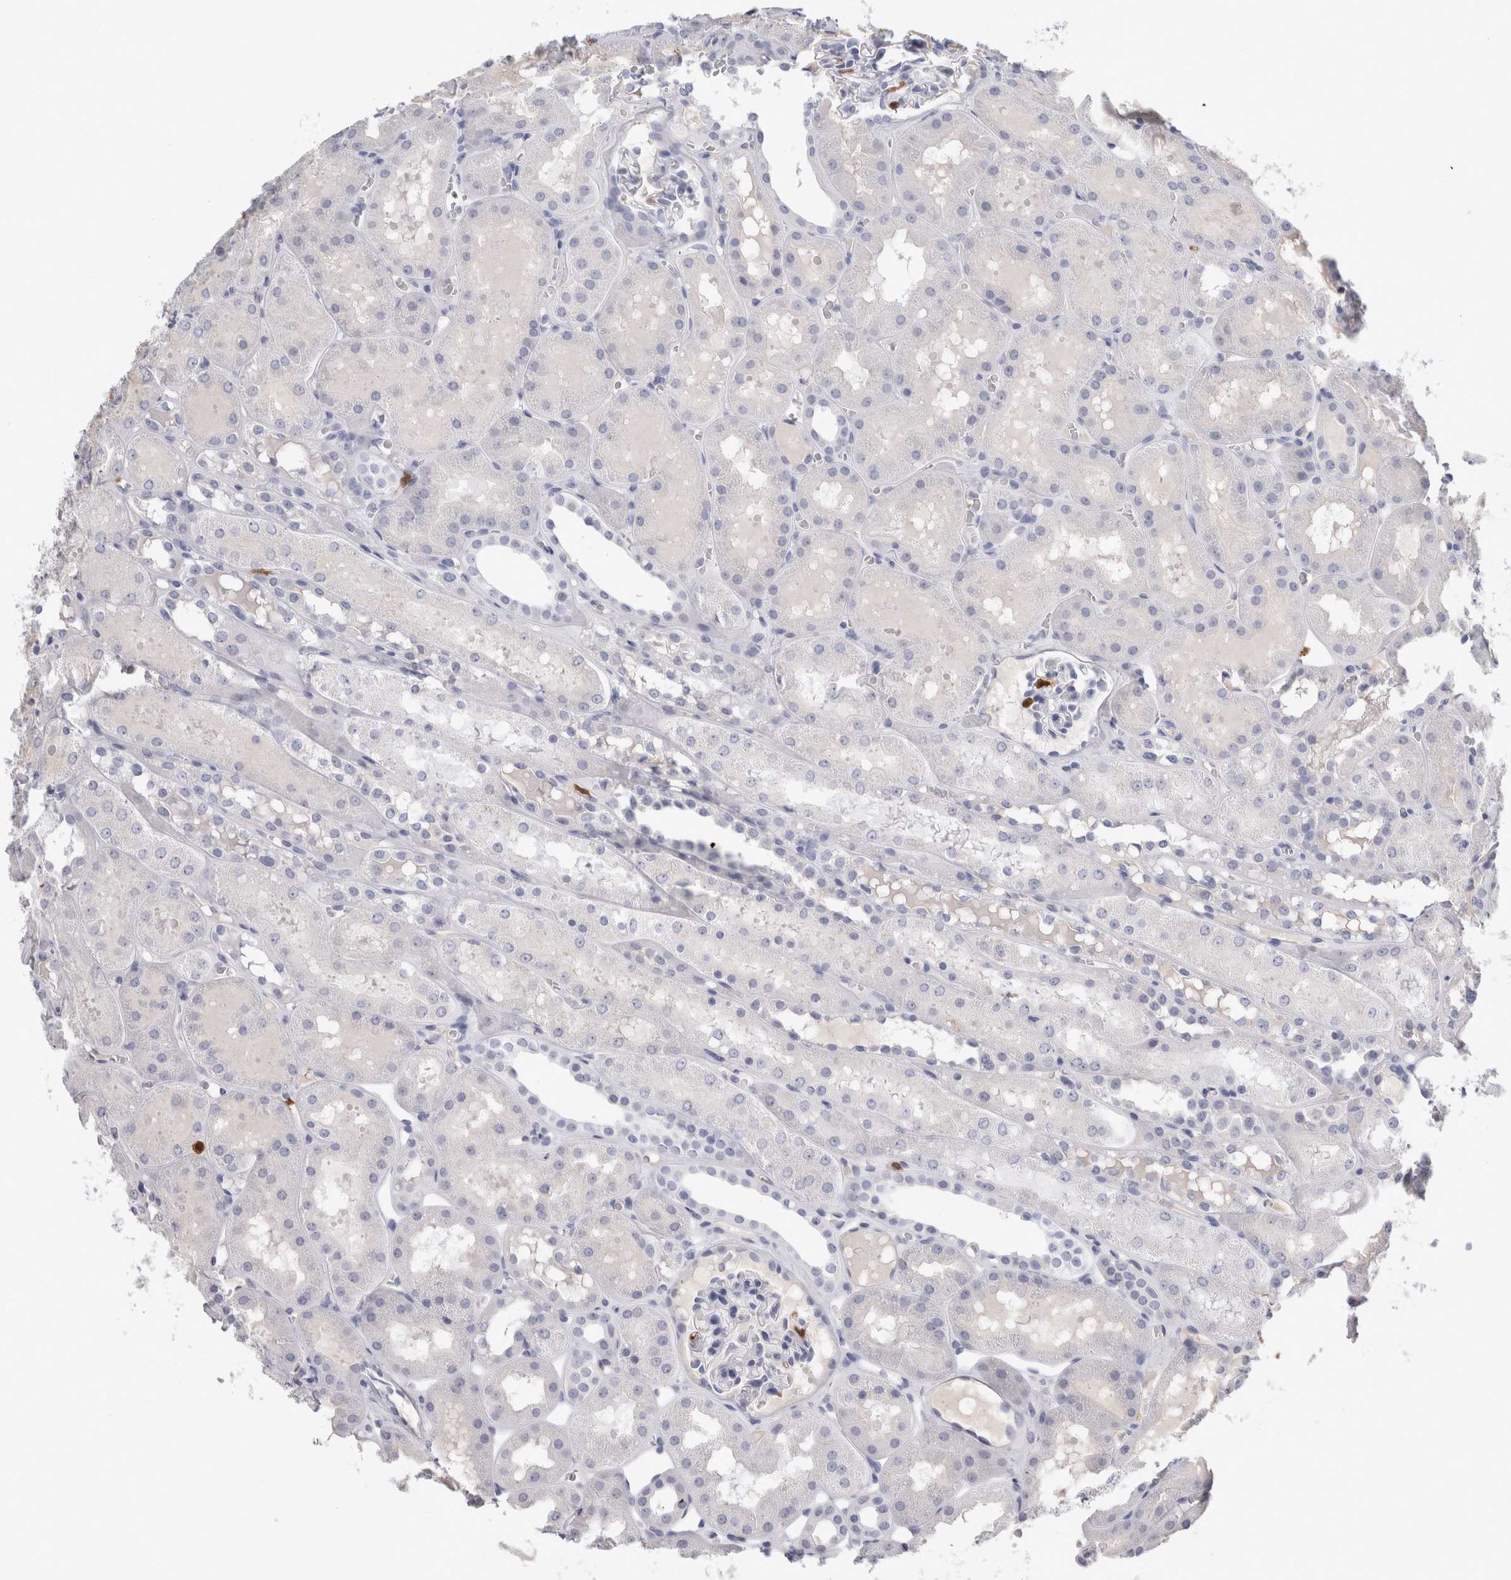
{"staining": {"intensity": "negative", "quantity": "none", "location": "none"}, "tissue": "kidney", "cell_type": "Cells in glomeruli", "image_type": "normal", "snomed": [{"axis": "morphology", "description": "Normal tissue, NOS"}, {"axis": "topography", "description": "Kidney"}, {"axis": "topography", "description": "Urinary bladder"}], "caption": "This is a histopathology image of IHC staining of benign kidney, which shows no staining in cells in glomeruli. (IHC, brightfield microscopy, high magnification).", "gene": "S100A12", "patient": {"sex": "male", "age": 16}}